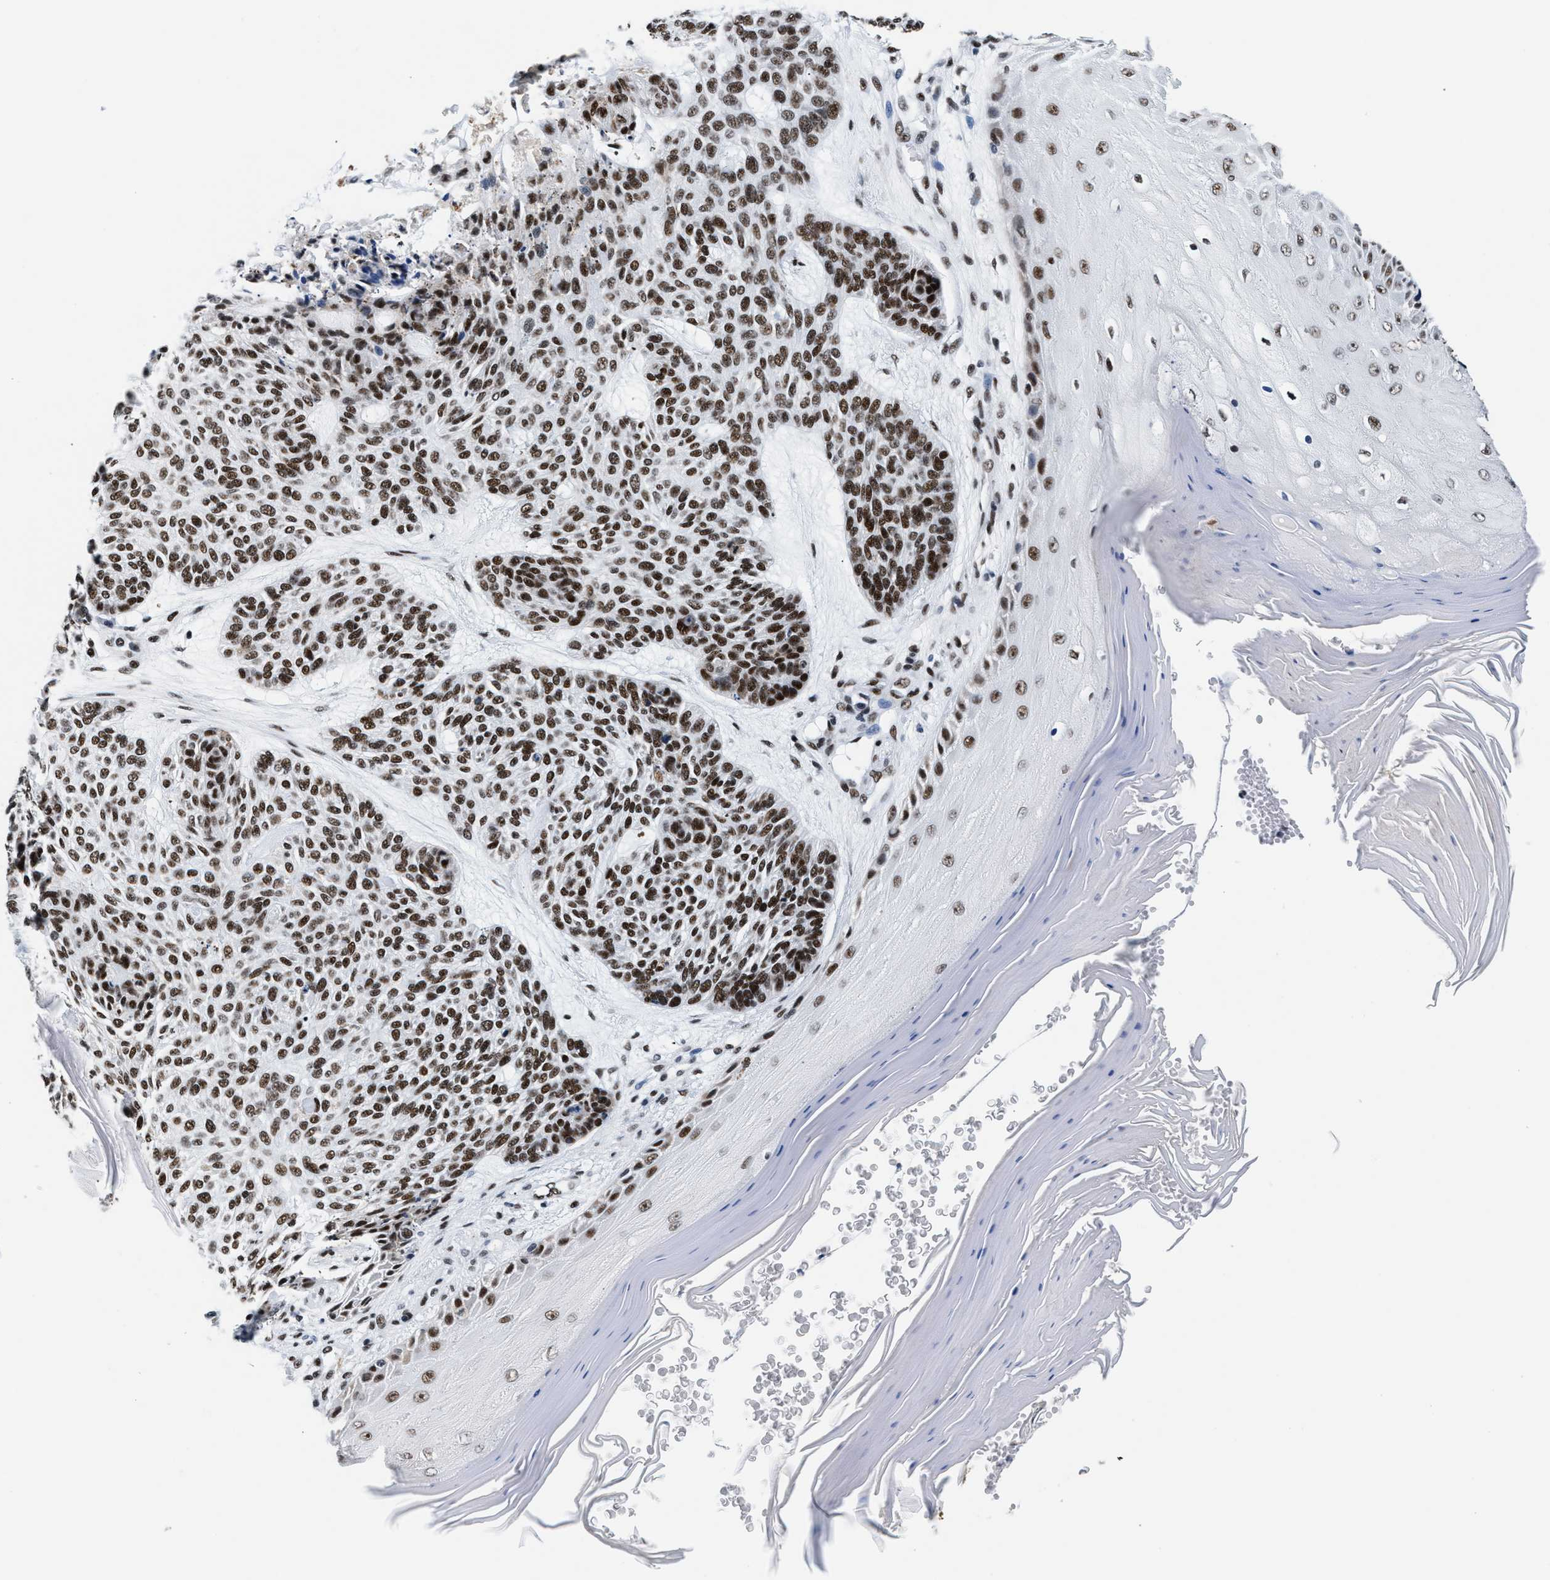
{"staining": {"intensity": "strong", "quantity": ">75%", "location": "nuclear"}, "tissue": "skin cancer", "cell_type": "Tumor cells", "image_type": "cancer", "snomed": [{"axis": "morphology", "description": "Basal cell carcinoma"}, {"axis": "topography", "description": "Skin"}], "caption": "Protein analysis of skin cancer tissue exhibits strong nuclear positivity in approximately >75% of tumor cells.", "gene": "RAD50", "patient": {"sex": "male", "age": 55}}